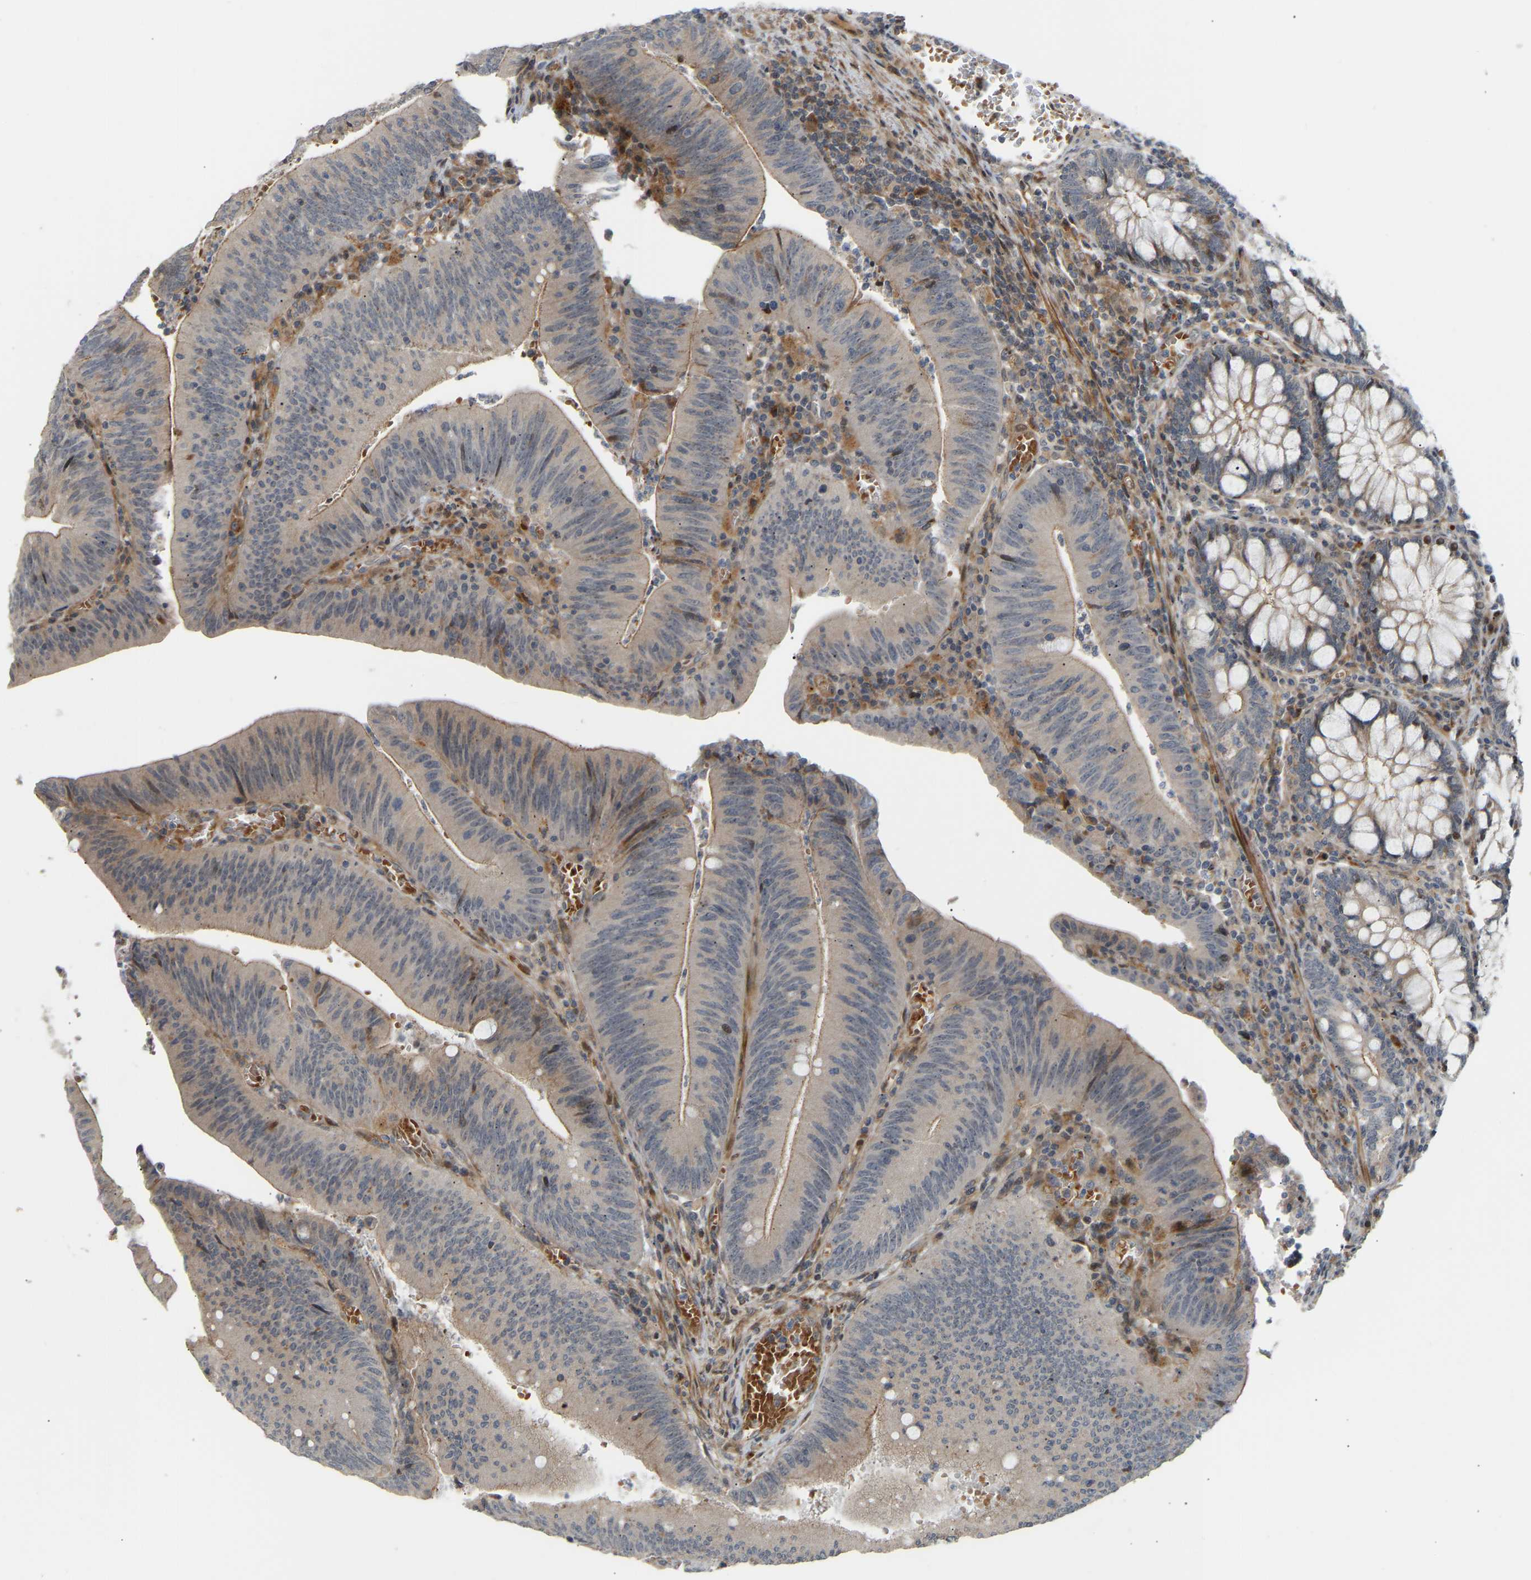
{"staining": {"intensity": "weak", "quantity": "25%-75%", "location": "cytoplasmic/membranous"}, "tissue": "colorectal cancer", "cell_type": "Tumor cells", "image_type": "cancer", "snomed": [{"axis": "morphology", "description": "Normal tissue, NOS"}, {"axis": "morphology", "description": "Adenocarcinoma, NOS"}, {"axis": "topography", "description": "Rectum"}], "caption": "Weak cytoplasmic/membranous protein positivity is seen in about 25%-75% of tumor cells in colorectal cancer. The staining was performed using DAB (3,3'-diaminobenzidine) to visualize the protein expression in brown, while the nuclei were stained in blue with hematoxylin (Magnification: 20x).", "gene": "POGLUT2", "patient": {"sex": "female", "age": 66}}